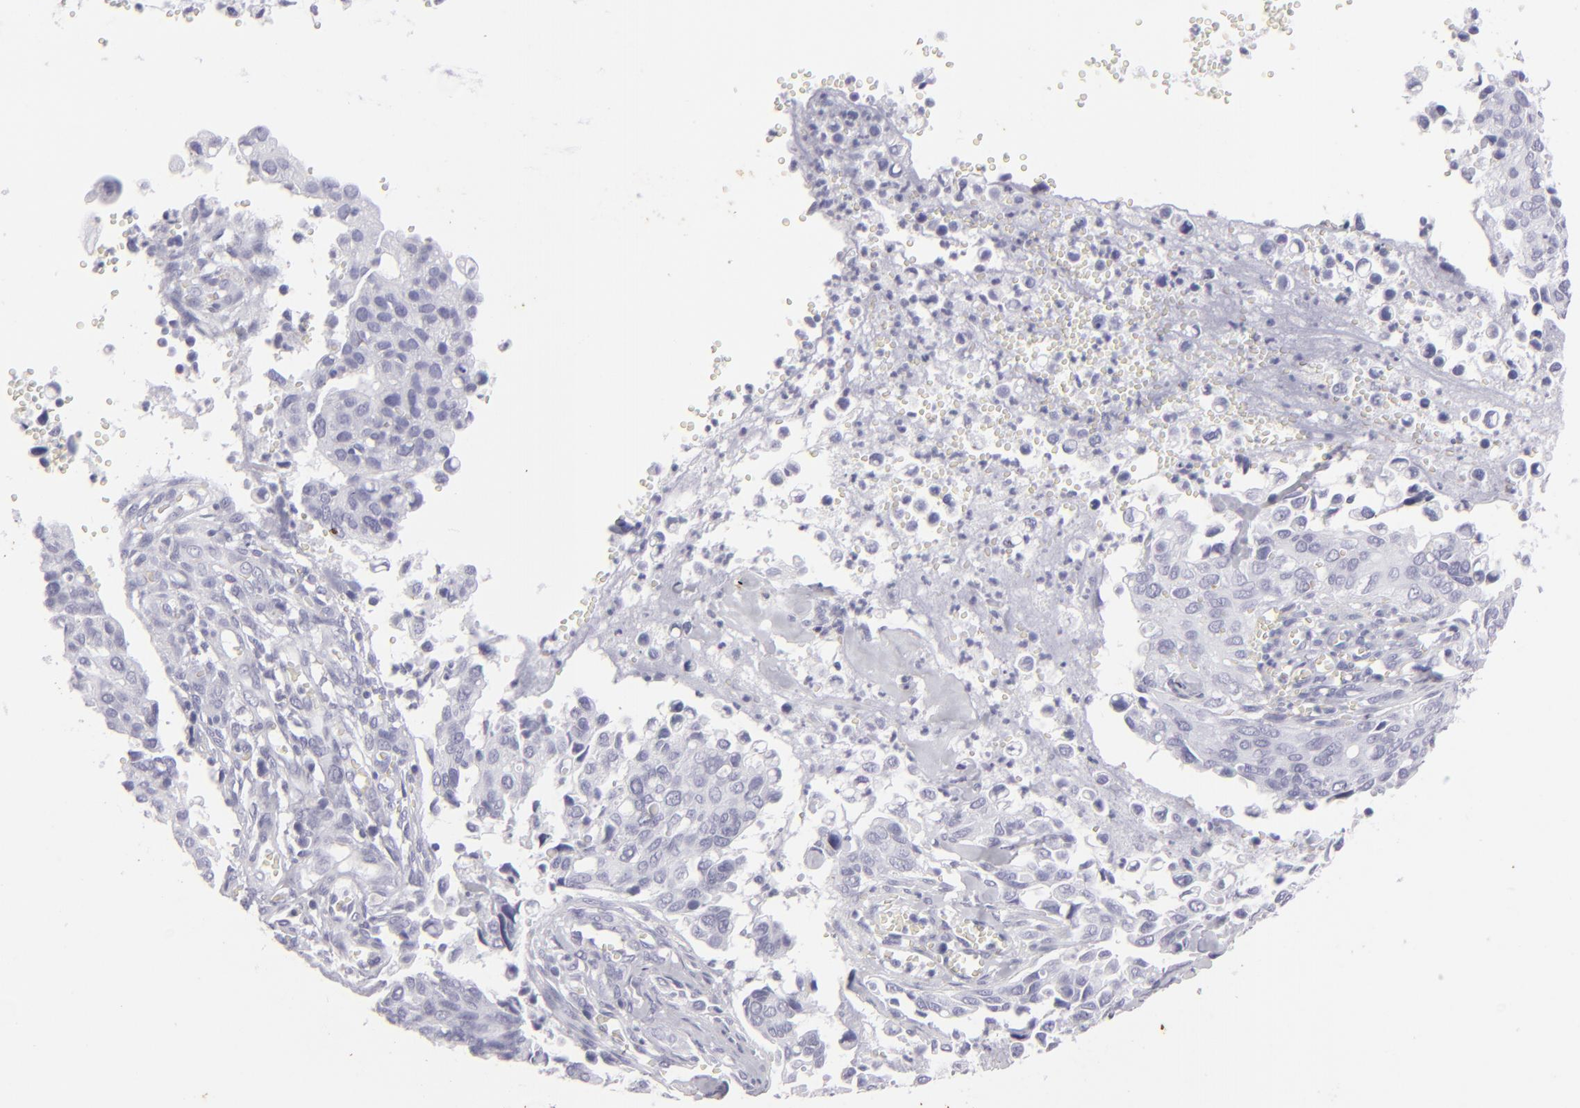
{"staining": {"intensity": "negative", "quantity": "none", "location": "none"}, "tissue": "cervical cancer", "cell_type": "Tumor cells", "image_type": "cancer", "snomed": [{"axis": "morphology", "description": "Normal tissue, NOS"}, {"axis": "morphology", "description": "Squamous cell carcinoma, NOS"}, {"axis": "topography", "description": "Cervix"}], "caption": "Protein analysis of cervical cancer shows no significant expression in tumor cells.", "gene": "KRT1", "patient": {"sex": "female", "age": 45}}